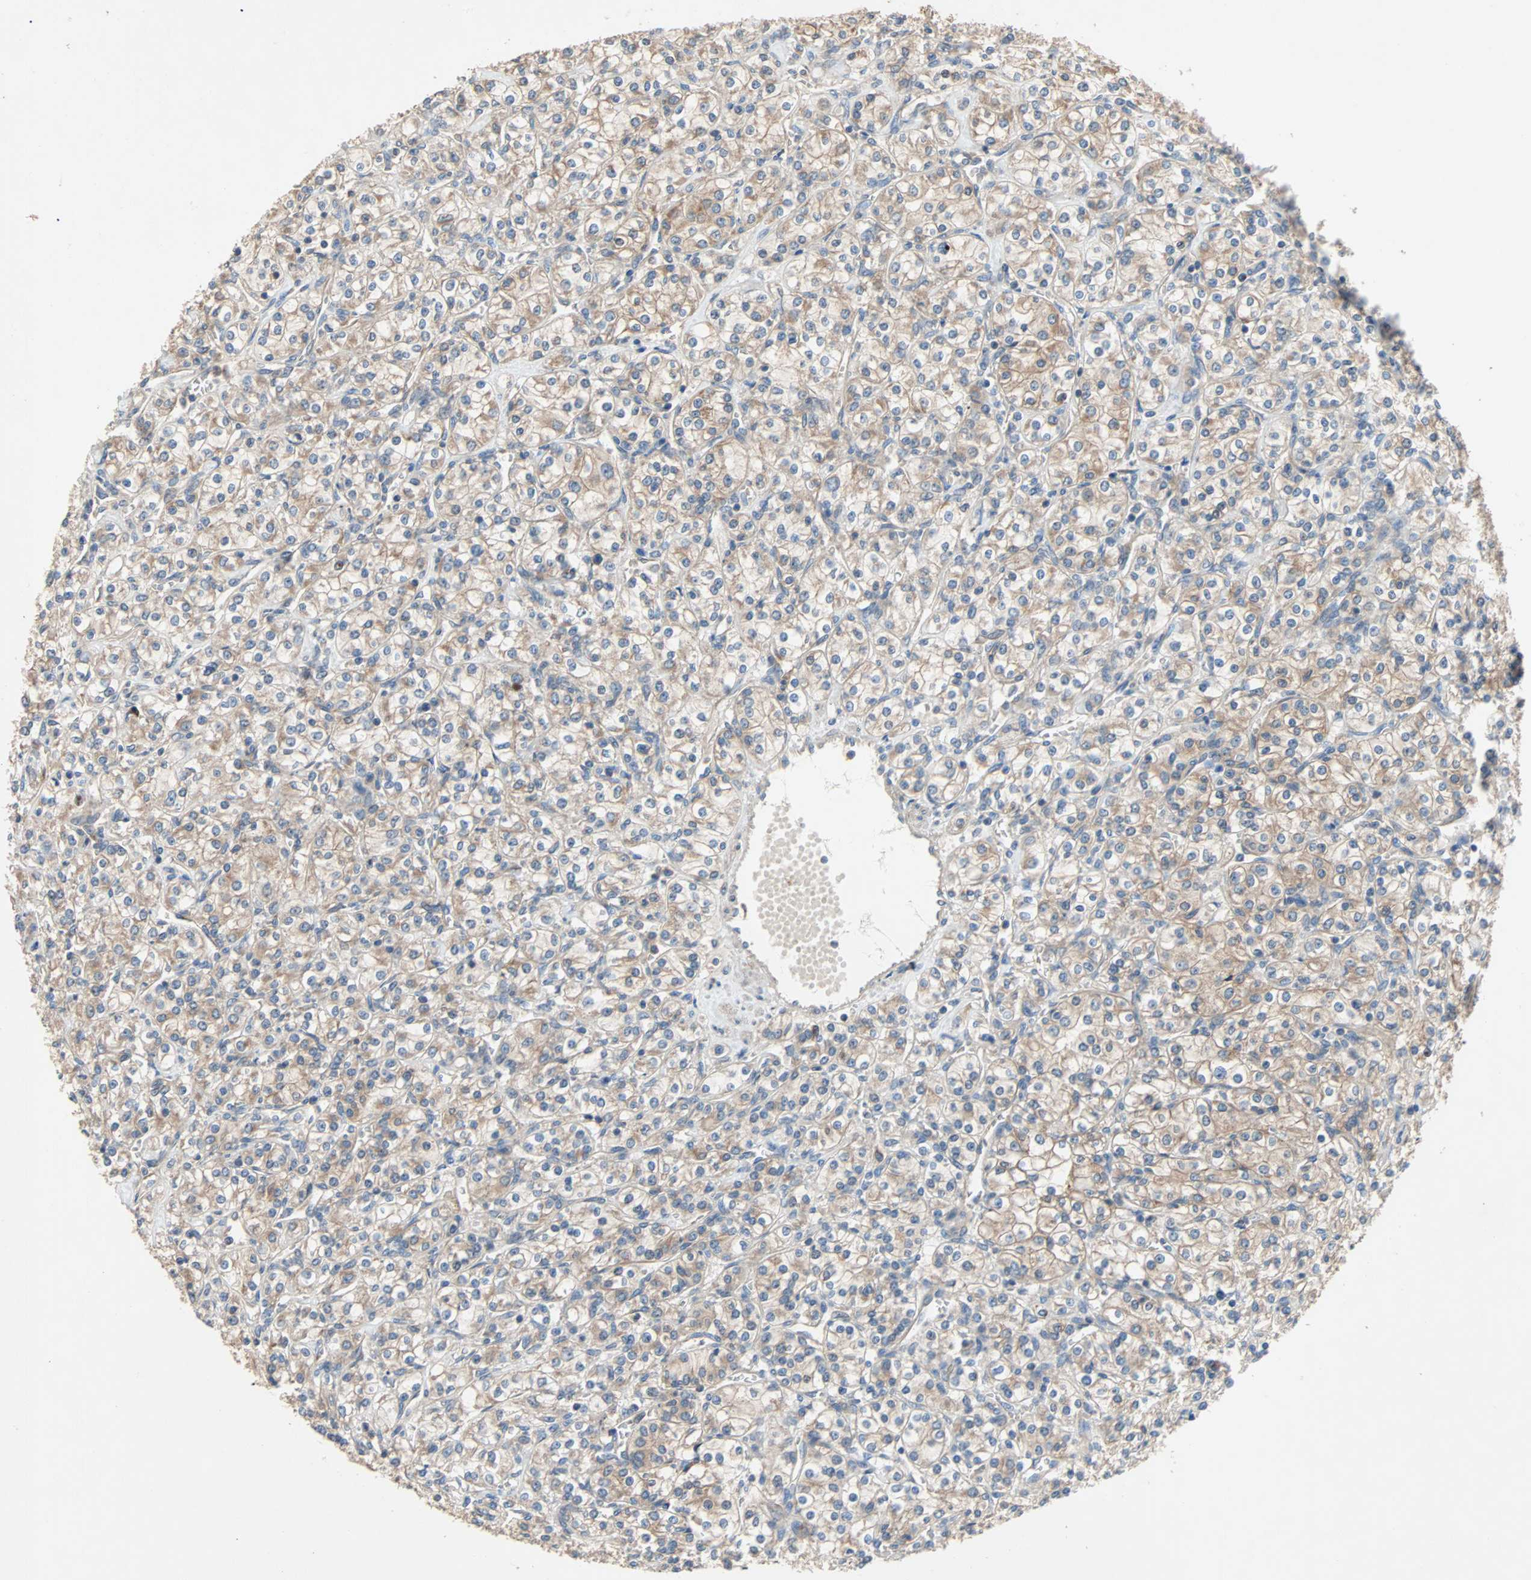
{"staining": {"intensity": "weak", "quantity": ">75%", "location": "cytoplasmic/membranous"}, "tissue": "renal cancer", "cell_type": "Tumor cells", "image_type": "cancer", "snomed": [{"axis": "morphology", "description": "Adenocarcinoma, NOS"}, {"axis": "topography", "description": "Kidney"}], "caption": "IHC micrograph of renal cancer (adenocarcinoma) stained for a protein (brown), which exhibits low levels of weak cytoplasmic/membranous positivity in about >75% of tumor cells.", "gene": "XYLT1", "patient": {"sex": "male", "age": 77}}